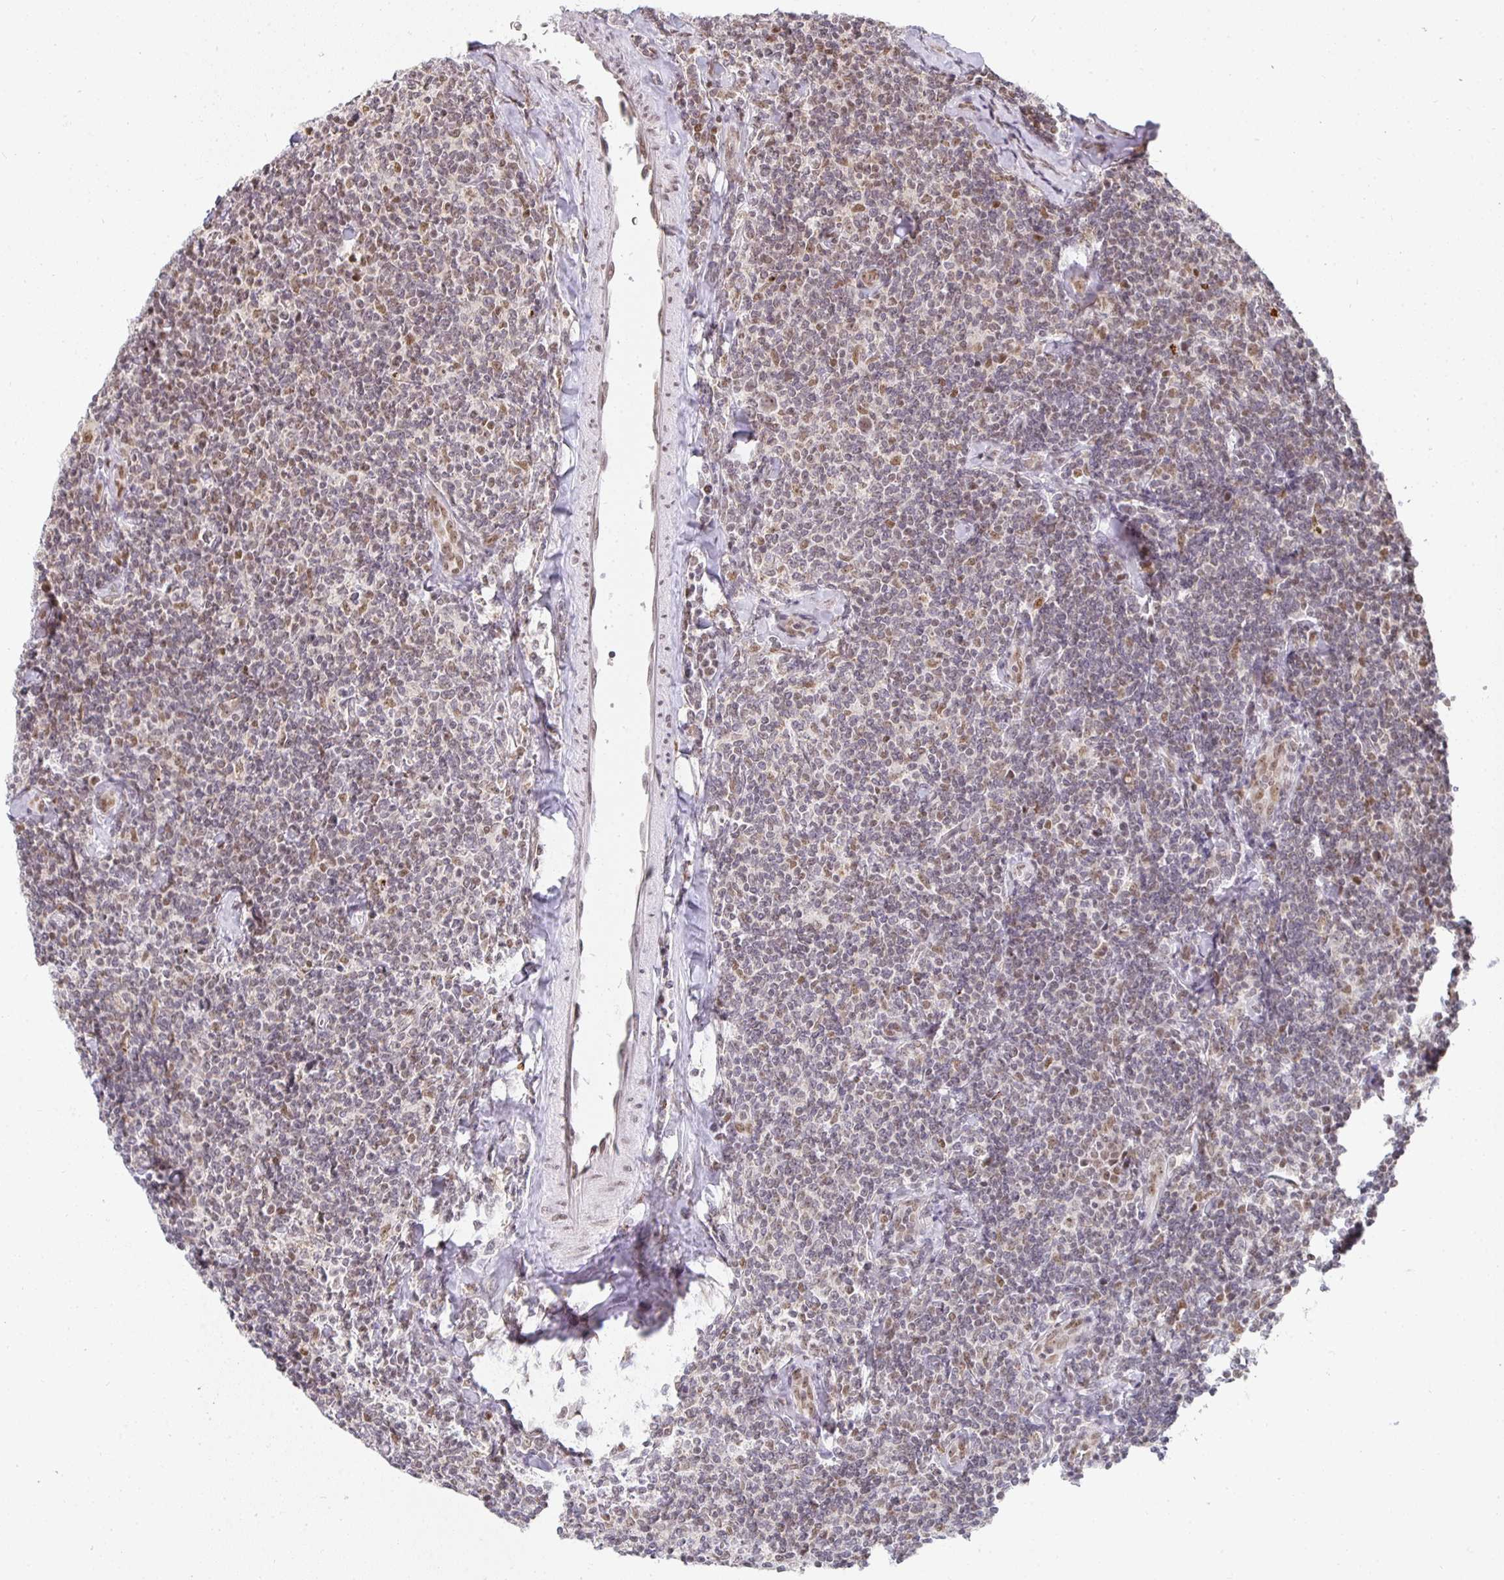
{"staining": {"intensity": "weak", "quantity": "25%-75%", "location": "nuclear"}, "tissue": "lymphoma", "cell_type": "Tumor cells", "image_type": "cancer", "snomed": [{"axis": "morphology", "description": "Malignant lymphoma, non-Hodgkin's type, Low grade"}, {"axis": "topography", "description": "Lymph node"}], "caption": "Lymphoma was stained to show a protein in brown. There is low levels of weak nuclear staining in approximately 25%-75% of tumor cells. The staining is performed using DAB (3,3'-diaminobenzidine) brown chromogen to label protein expression. The nuclei are counter-stained blue using hematoxylin.", "gene": "SMARCA2", "patient": {"sex": "female", "age": 56}}